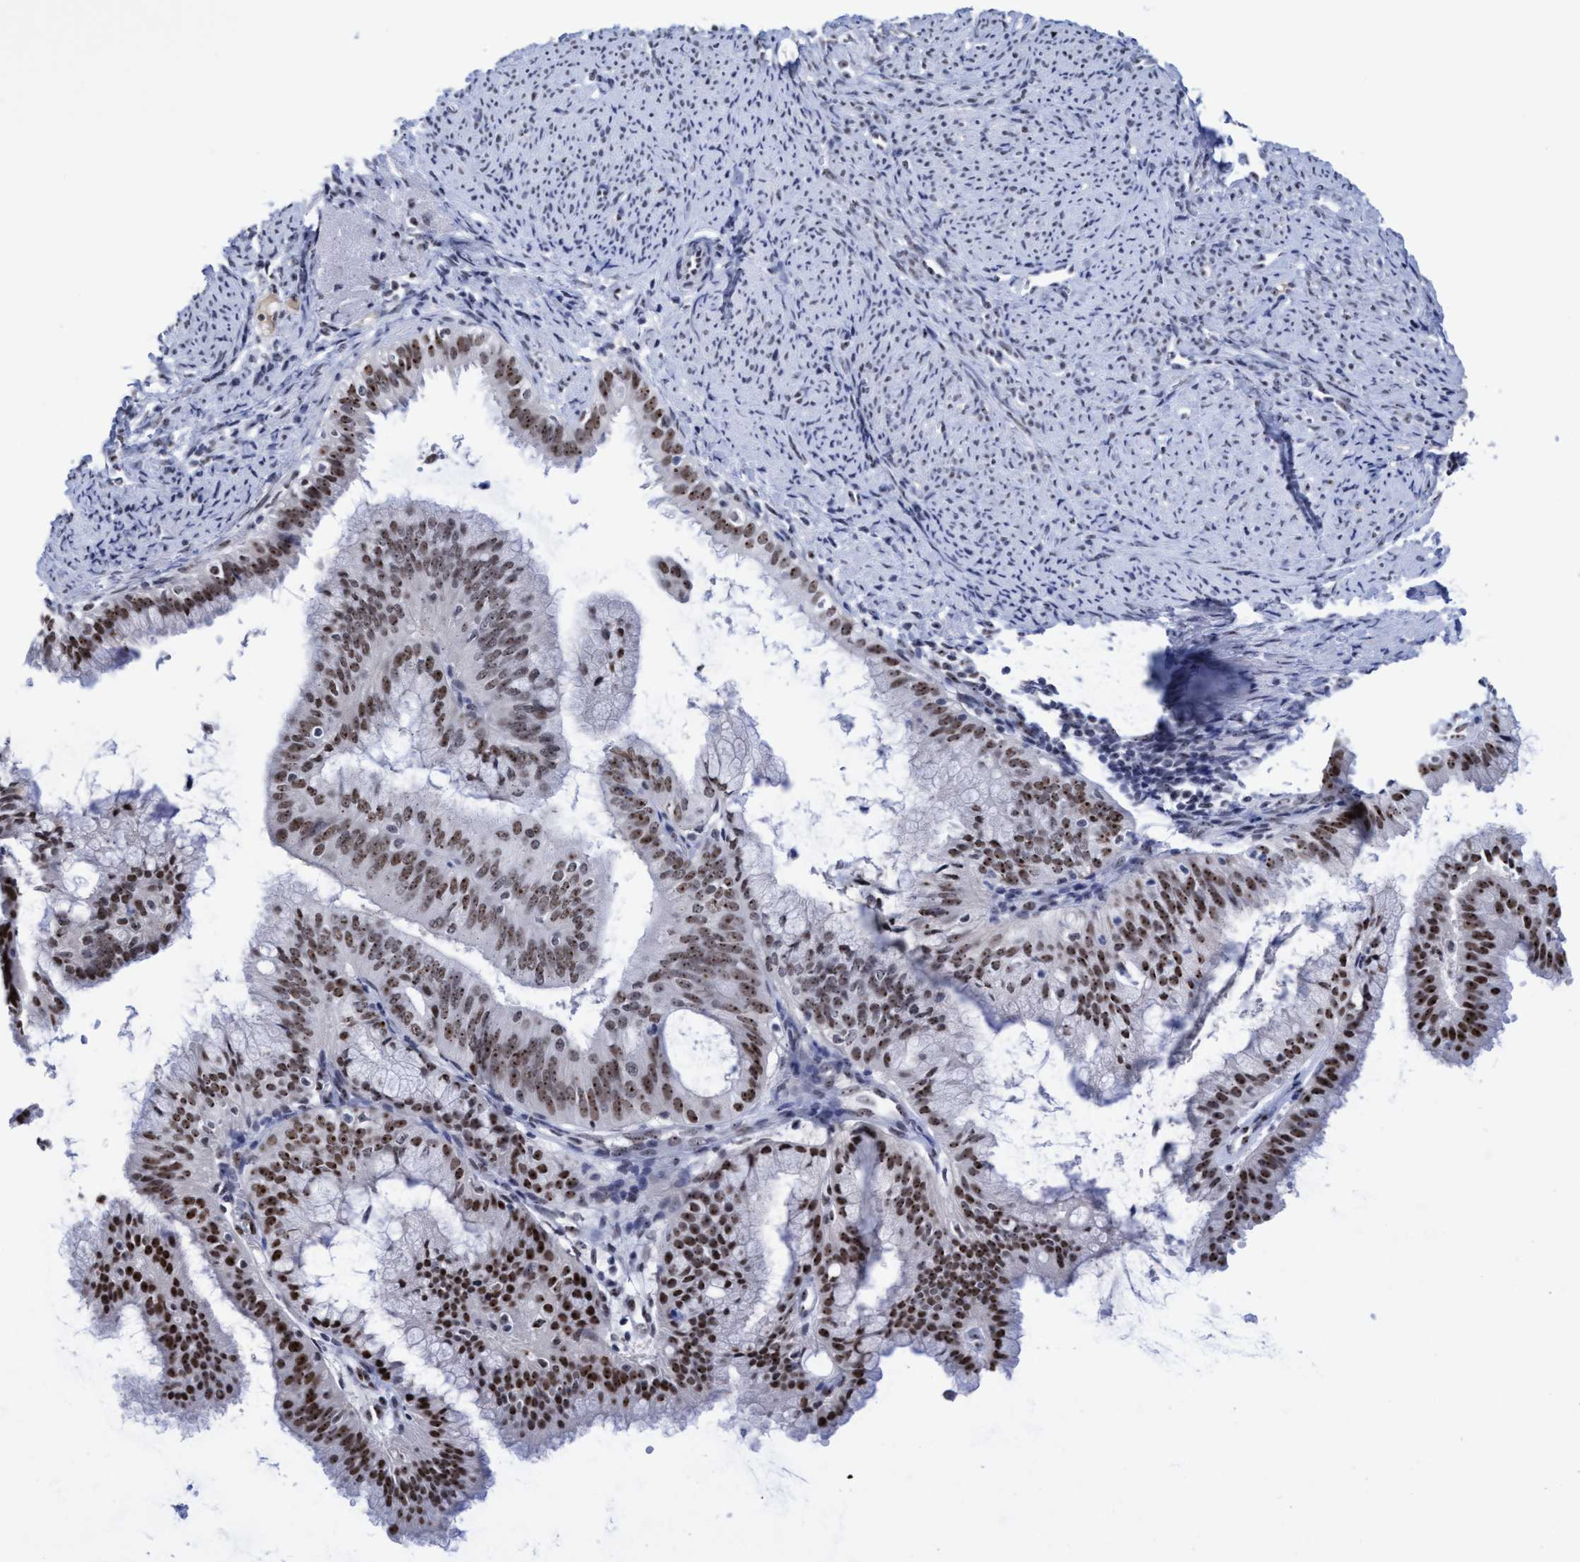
{"staining": {"intensity": "strong", "quantity": ">75%", "location": "nuclear"}, "tissue": "endometrial cancer", "cell_type": "Tumor cells", "image_type": "cancer", "snomed": [{"axis": "morphology", "description": "Adenocarcinoma, NOS"}, {"axis": "topography", "description": "Endometrium"}], "caption": "Immunohistochemical staining of human adenocarcinoma (endometrial) reveals high levels of strong nuclear protein staining in about >75% of tumor cells.", "gene": "EFCAB10", "patient": {"sex": "female", "age": 63}}